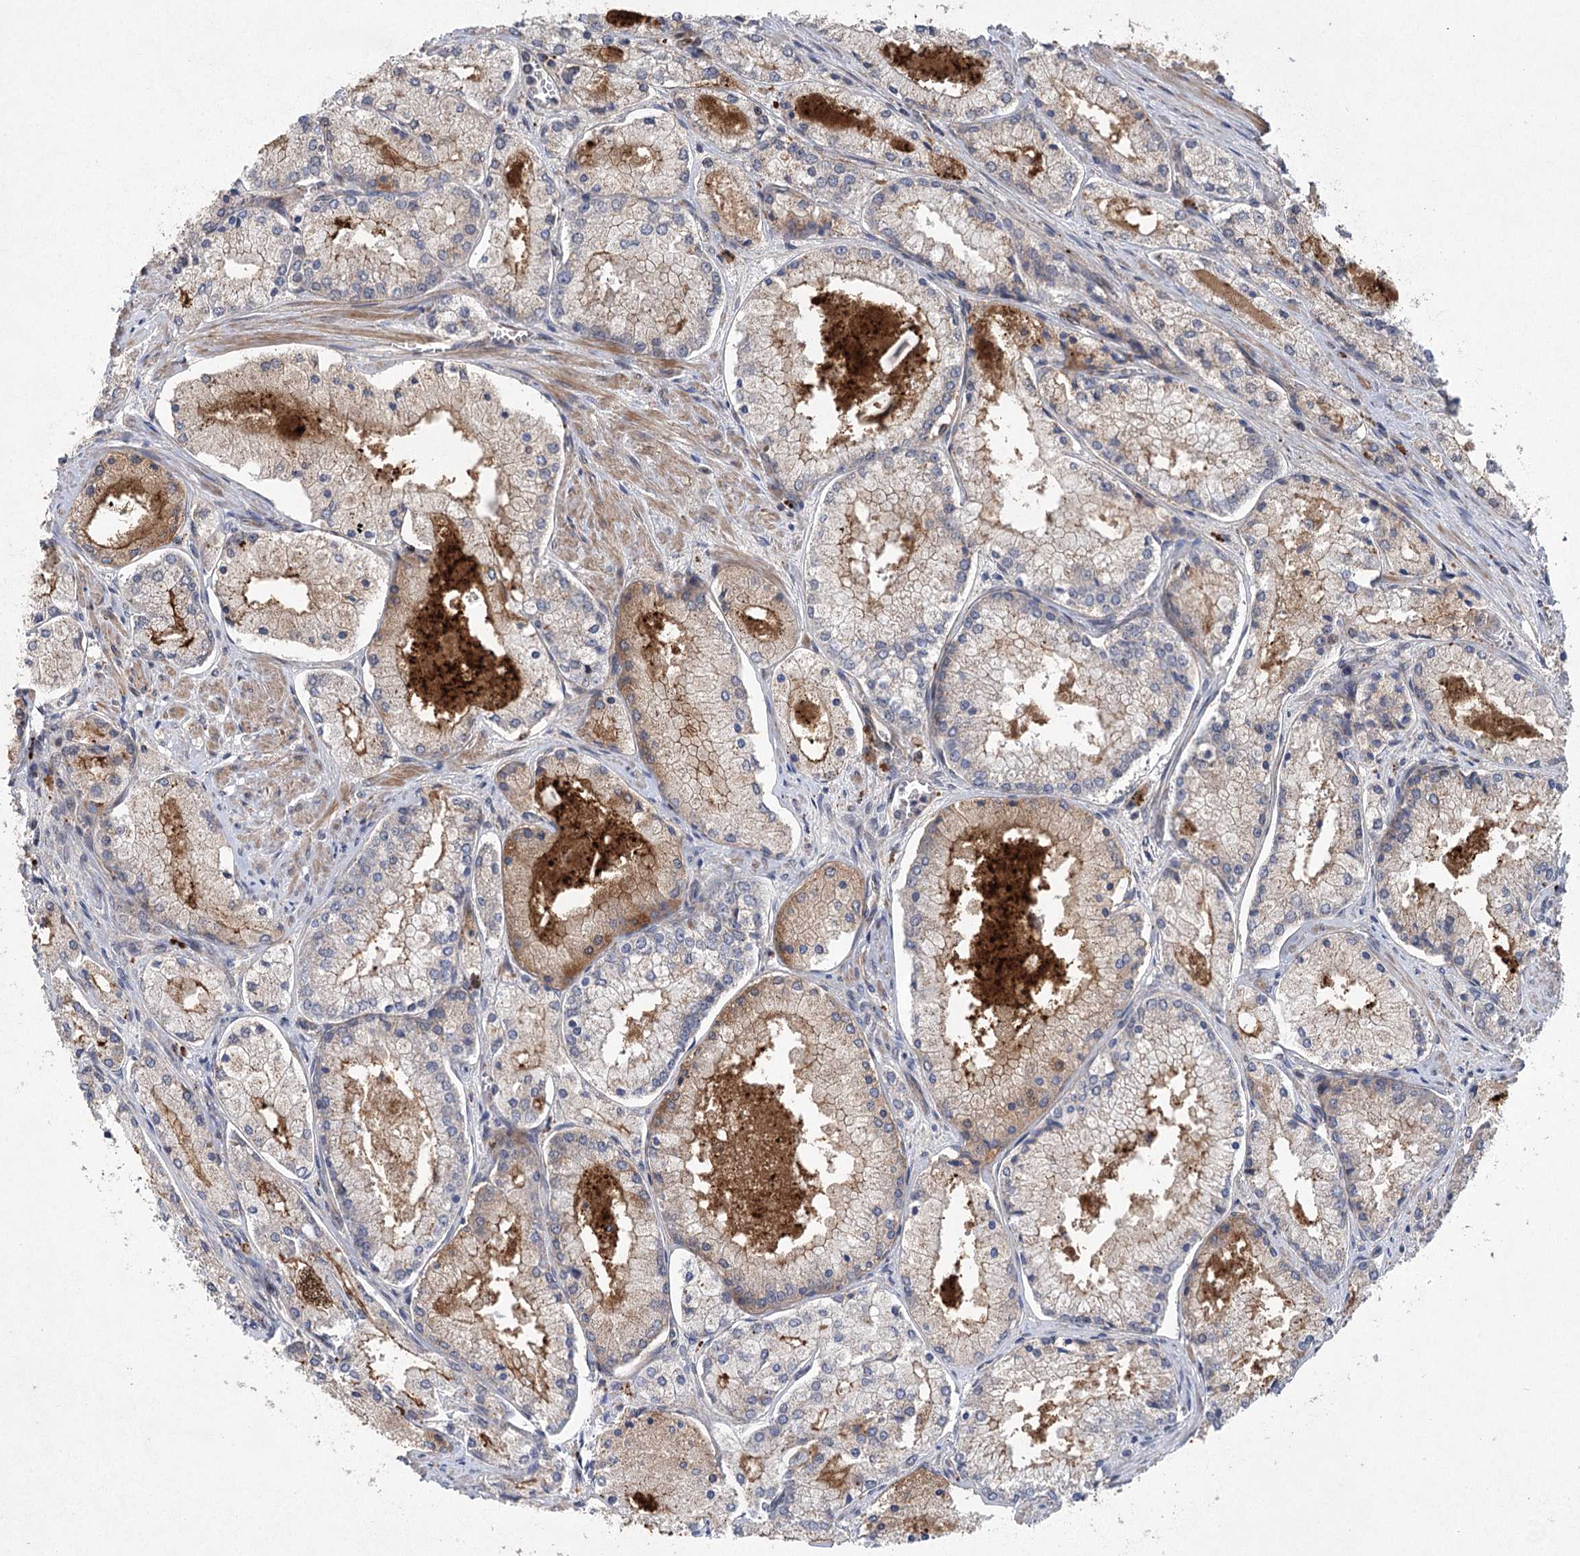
{"staining": {"intensity": "weak", "quantity": "<25%", "location": "cytoplasmic/membranous"}, "tissue": "prostate cancer", "cell_type": "Tumor cells", "image_type": "cancer", "snomed": [{"axis": "morphology", "description": "Adenocarcinoma, Low grade"}, {"axis": "topography", "description": "Prostate"}], "caption": "Immunohistochemistry (IHC) of human prostate cancer (adenocarcinoma (low-grade)) displays no expression in tumor cells.", "gene": "METTL24", "patient": {"sex": "male", "age": 74}}